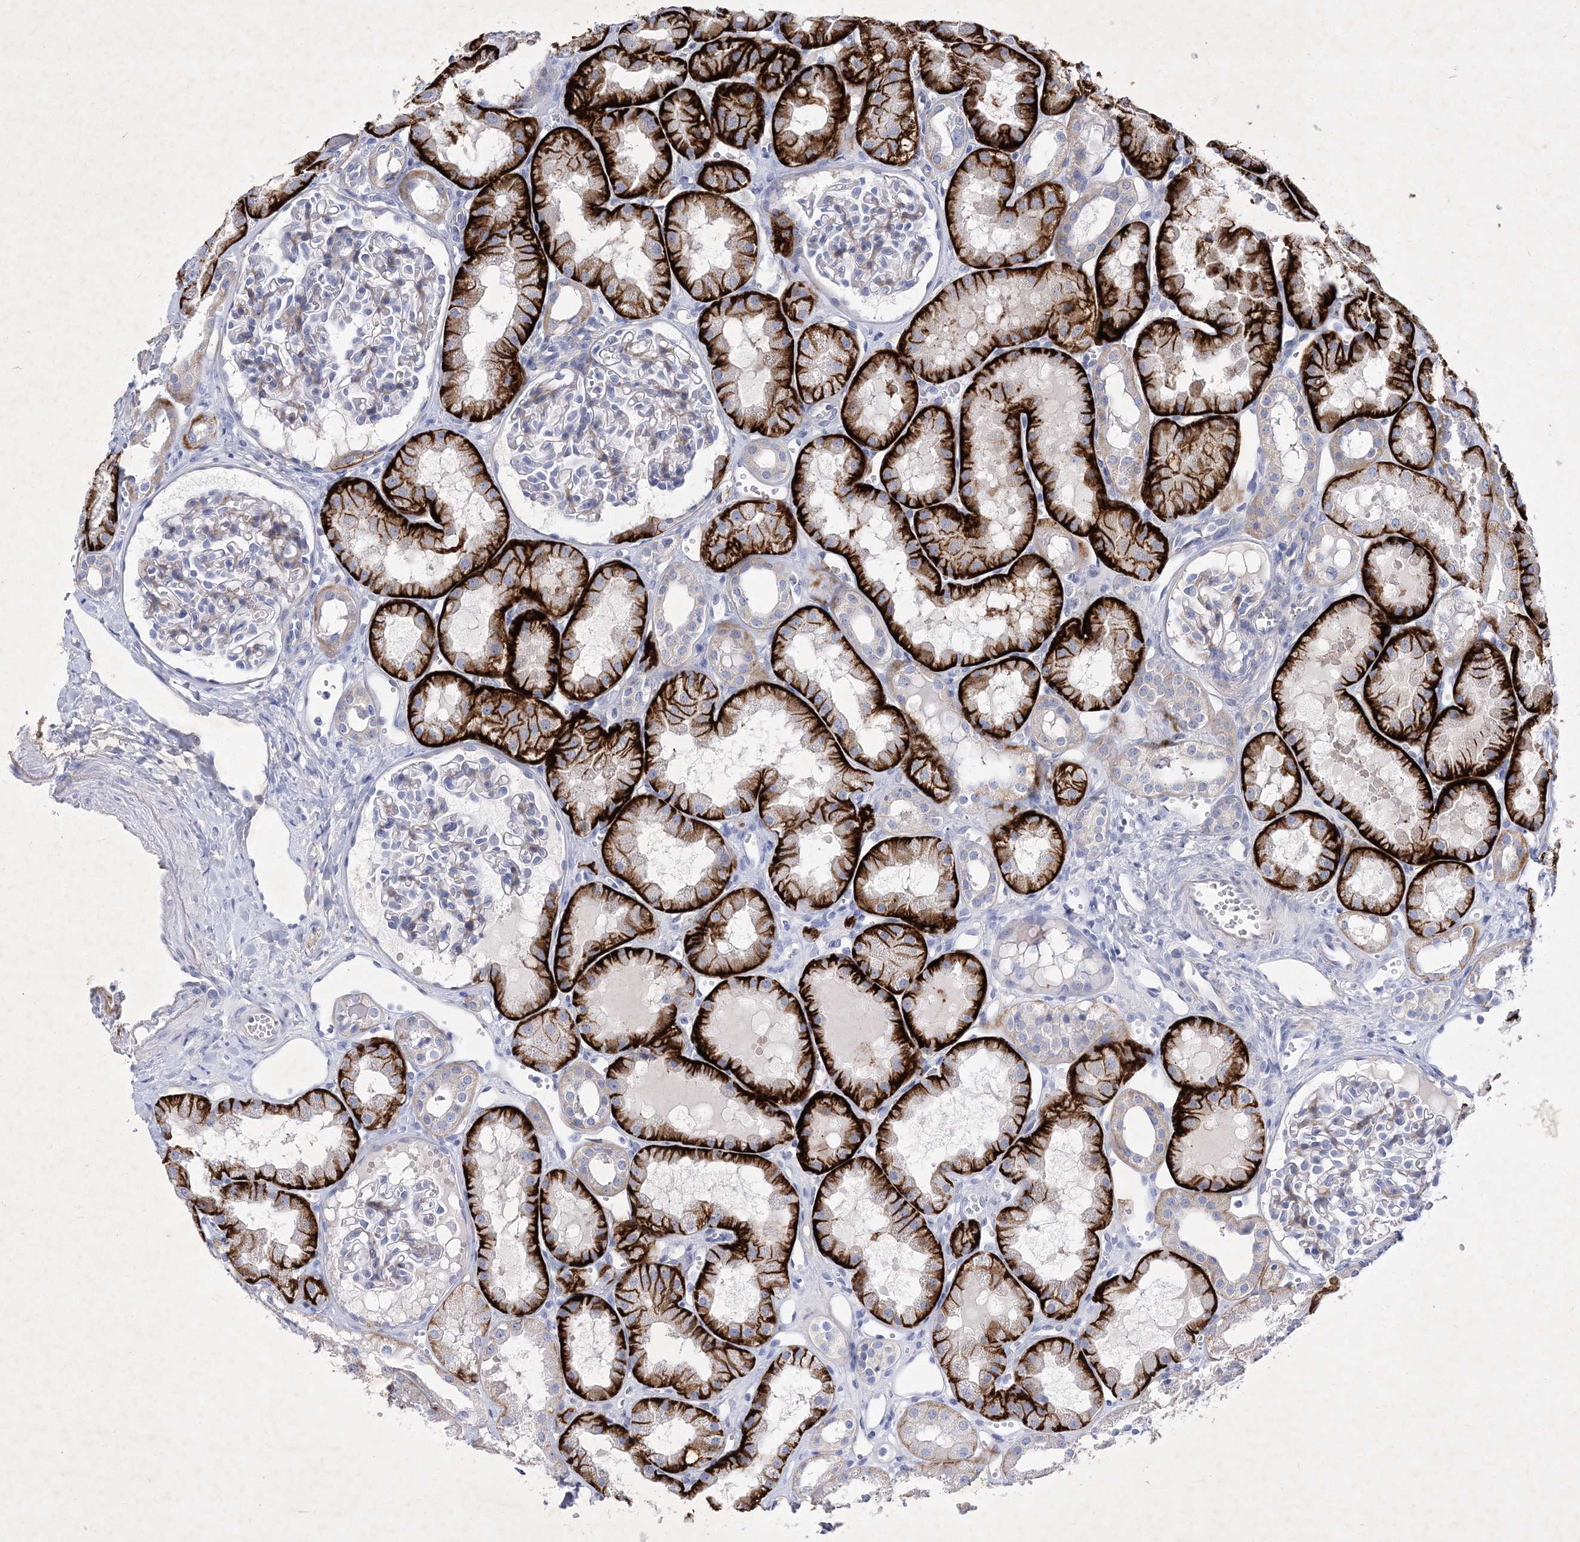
{"staining": {"intensity": "weak", "quantity": "25%-75%", "location": "cytoplasmic/membranous"}, "tissue": "kidney", "cell_type": "Cells in glomeruli", "image_type": "normal", "snomed": [{"axis": "morphology", "description": "Normal tissue, NOS"}, {"axis": "topography", "description": "Kidney"}], "caption": "High-magnification brightfield microscopy of benign kidney stained with DAB (3,3'-diaminobenzidine) (brown) and counterstained with hematoxylin (blue). cells in glomeruli exhibit weak cytoplasmic/membranous staining is identified in approximately25%-75% of cells.", "gene": "GPN1", "patient": {"sex": "male", "age": 16}}